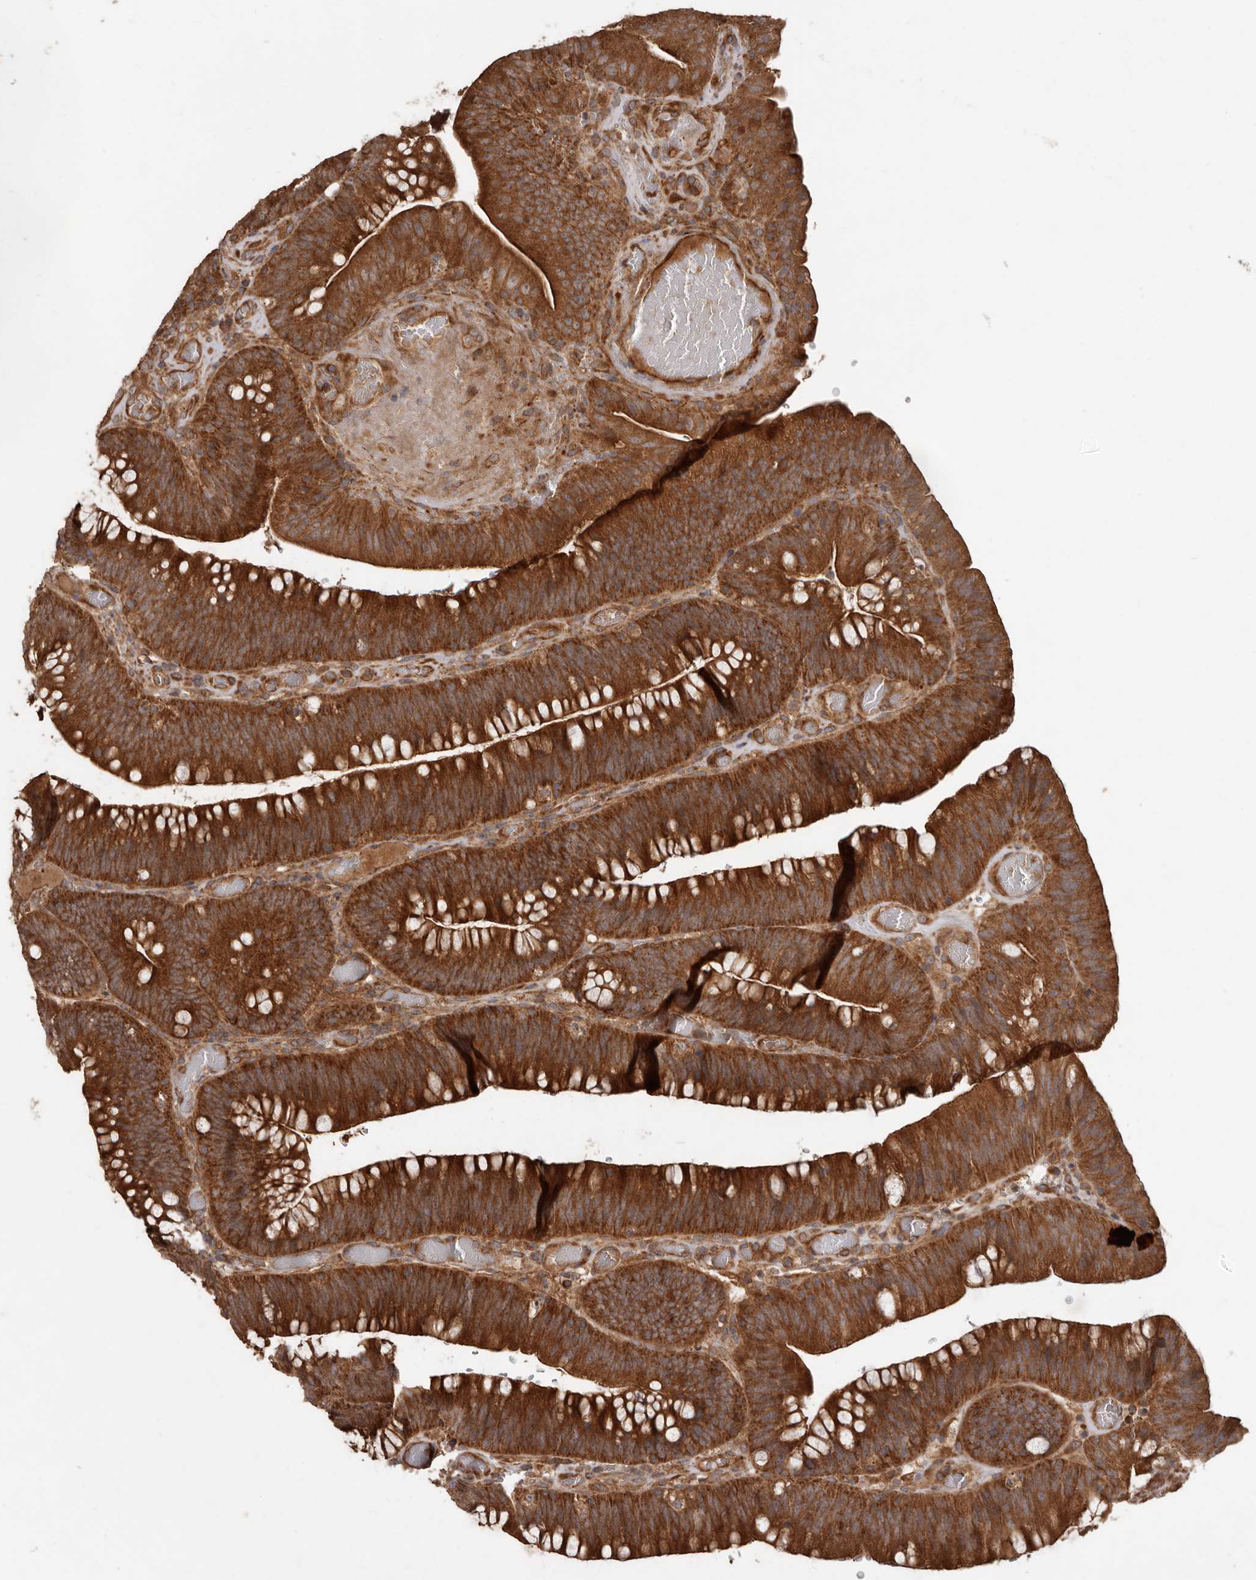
{"staining": {"intensity": "strong", "quantity": ">75%", "location": "cytoplasmic/membranous"}, "tissue": "colorectal cancer", "cell_type": "Tumor cells", "image_type": "cancer", "snomed": [{"axis": "morphology", "description": "Normal tissue, NOS"}, {"axis": "topography", "description": "Colon"}], "caption": "IHC (DAB) staining of colorectal cancer displays strong cytoplasmic/membranous protein expression in approximately >75% of tumor cells.", "gene": "STK36", "patient": {"sex": "female", "age": 82}}